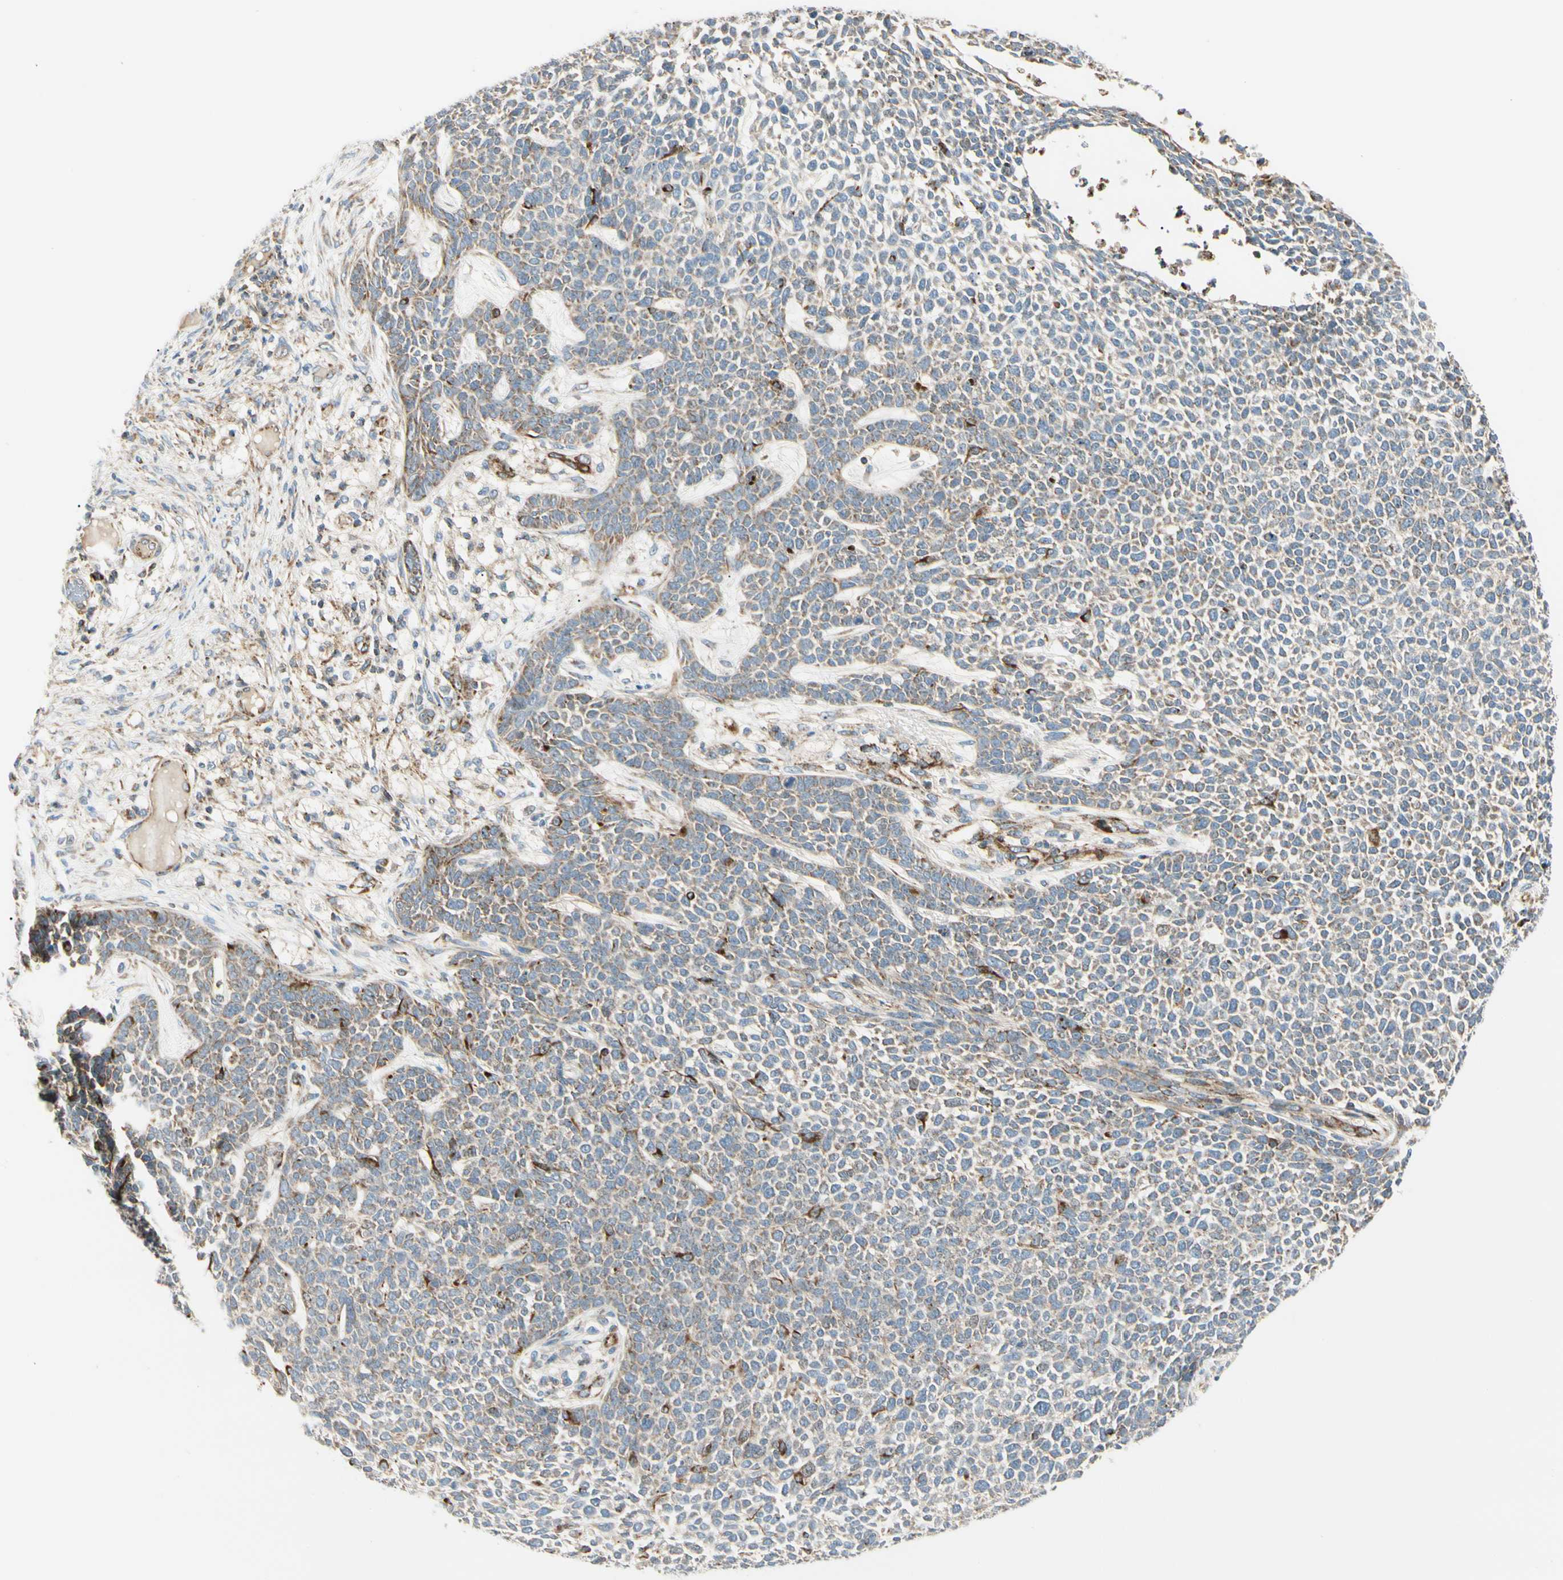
{"staining": {"intensity": "weak", "quantity": "25%-75%", "location": "cytoplasmic/membranous"}, "tissue": "skin cancer", "cell_type": "Tumor cells", "image_type": "cancer", "snomed": [{"axis": "morphology", "description": "Basal cell carcinoma"}, {"axis": "topography", "description": "Skin"}], "caption": "IHC staining of skin cancer, which shows low levels of weak cytoplasmic/membranous positivity in approximately 25%-75% of tumor cells indicating weak cytoplasmic/membranous protein expression. The staining was performed using DAB (brown) for protein detection and nuclei were counterstained in hematoxylin (blue).", "gene": "TBC1D10A", "patient": {"sex": "female", "age": 84}}